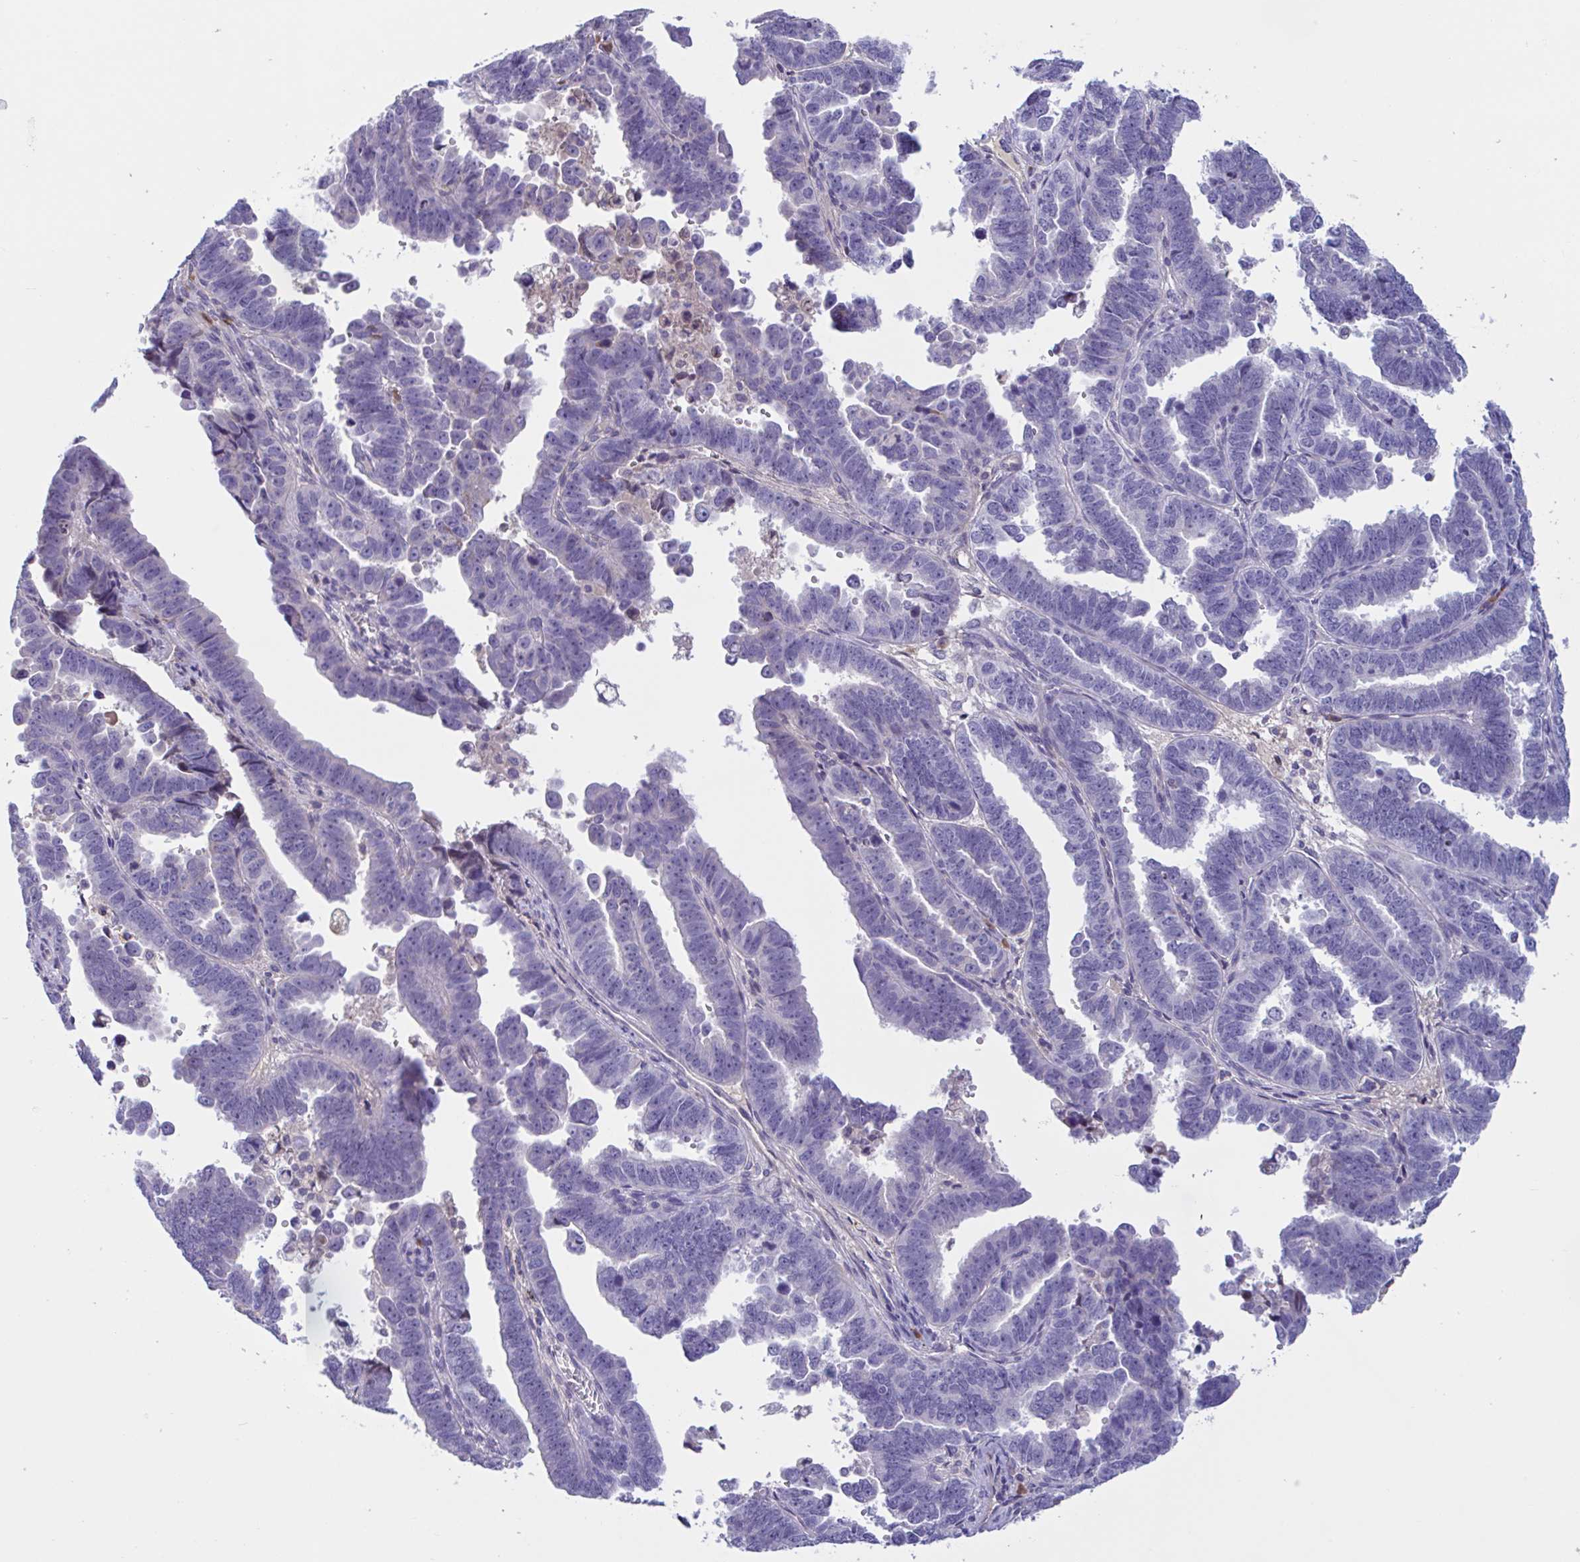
{"staining": {"intensity": "negative", "quantity": "none", "location": "none"}, "tissue": "endometrial cancer", "cell_type": "Tumor cells", "image_type": "cancer", "snomed": [{"axis": "morphology", "description": "Adenocarcinoma, NOS"}, {"axis": "topography", "description": "Endometrium"}], "caption": "A histopathology image of endometrial cancer (adenocarcinoma) stained for a protein displays no brown staining in tumor cells.", "gene": "MS4A14", "patient": {"sex": "female", "age": 75}}